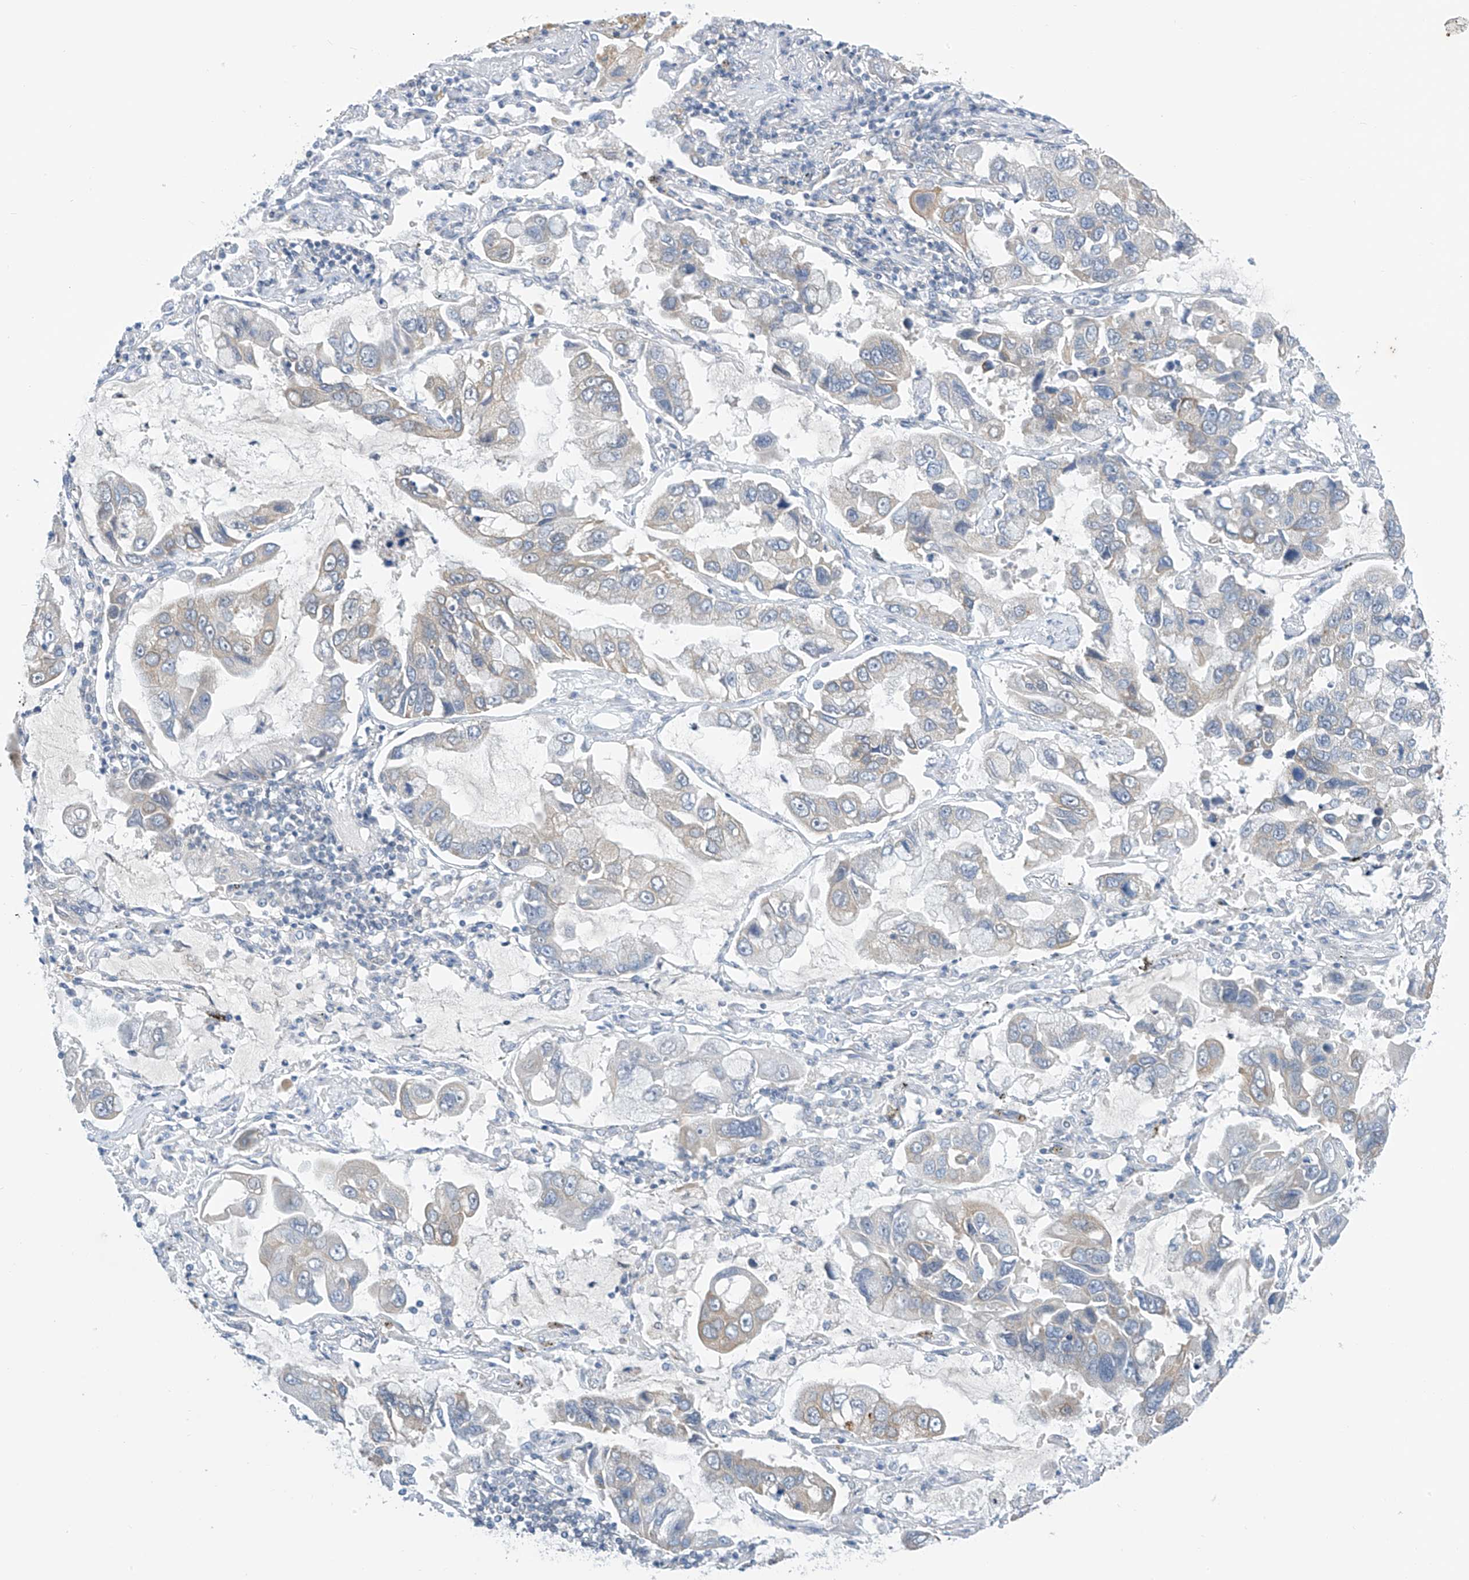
{"staining": {"intensity": "negative", "quantity": "none", "location": "none"}, "tissue": "lung cancer", "cell_type": "Tumor cells", "image_type": "cancer", "snomed": [{"axis": "morphology", "description": "Adenocarcinoma, NOS"}, {"axis": "topography", "description": "Lung"}], "caption": "An IHC image of adenocarcinoma (lung) is shown. There is no staining in tumor cells of adenocarcinoma (lung).", "gene": "APLF", "patient": {"sex": "male", "age": 64}}